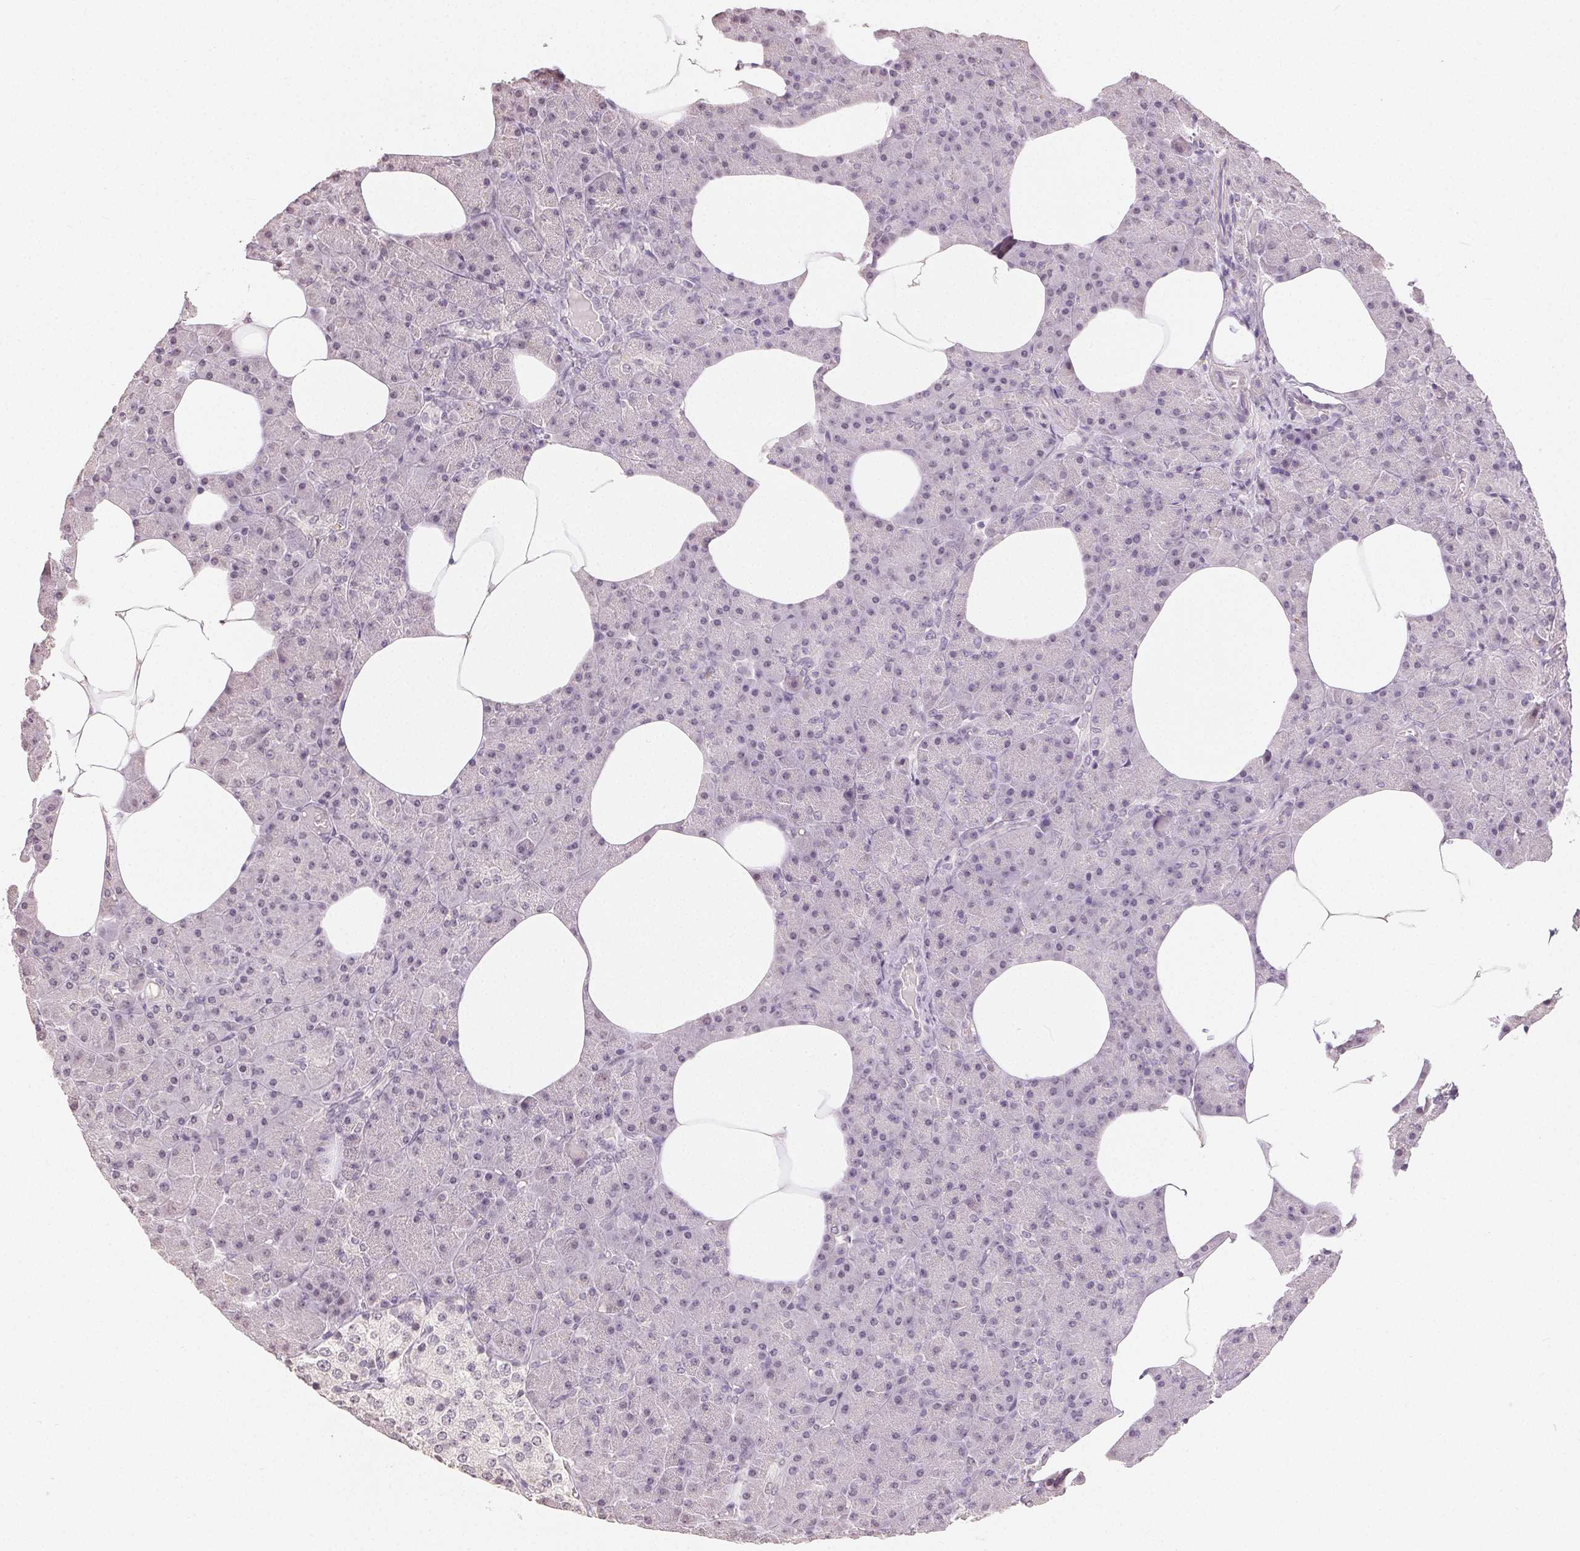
{"staining": {"intensity": "negative", "quantity": "none", "location": "none"}, "tissue": "pancreas", "cell_type": "Exocrine glandular cells", "image_type": "normal", "snomed": [{"axis": "morphology", "description": "Normal tissue, NOS"}, {"axis": "topography", "description": "Pancreas"}], "caption": "Pancreas stained for a protein using immunohistochemistry (IHC) shows no positivity exocrine glandular cells.", "gene": "TMEM174", "patient": {"sex": "female", "age": 45}}